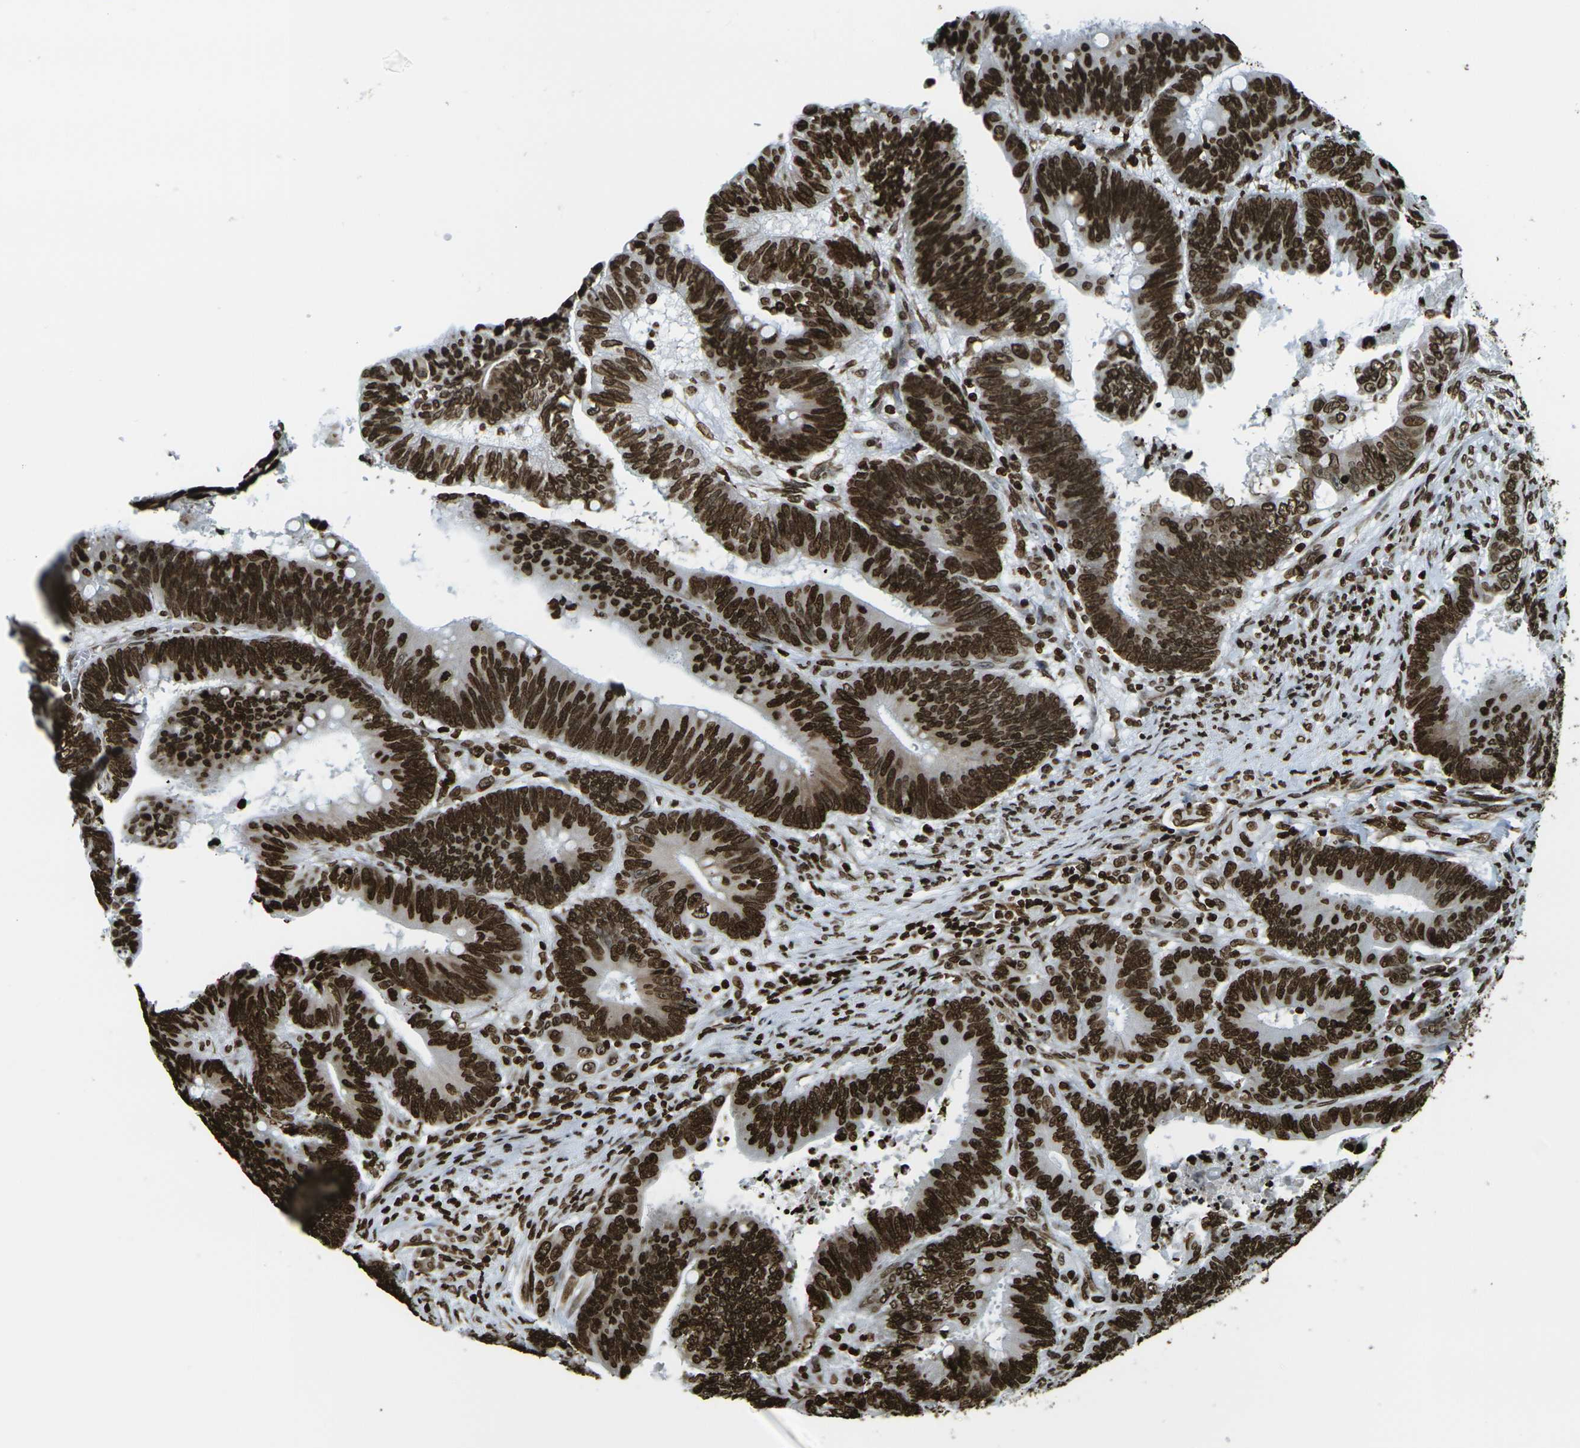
{"staining": {"intensity": "strong", "quantity": ">75%", "location": "nuclear"}, "tissue": "colorectal cancer", "cell_type": "Tumor cells", "image_type": "cancer", "snomed": [{"axis": "morphology", "description": "Adenocarcinoma, NOS"}, {"axis": "topography", "description": "Colon"}], "caption": "Human colorectal adenocarcinoma stained with a brown dye exhibits strong nuclear positive staining in about >75% of tumor cells.", "gene": "H1-2", "patient": {"sex": "male", "age": 45}}